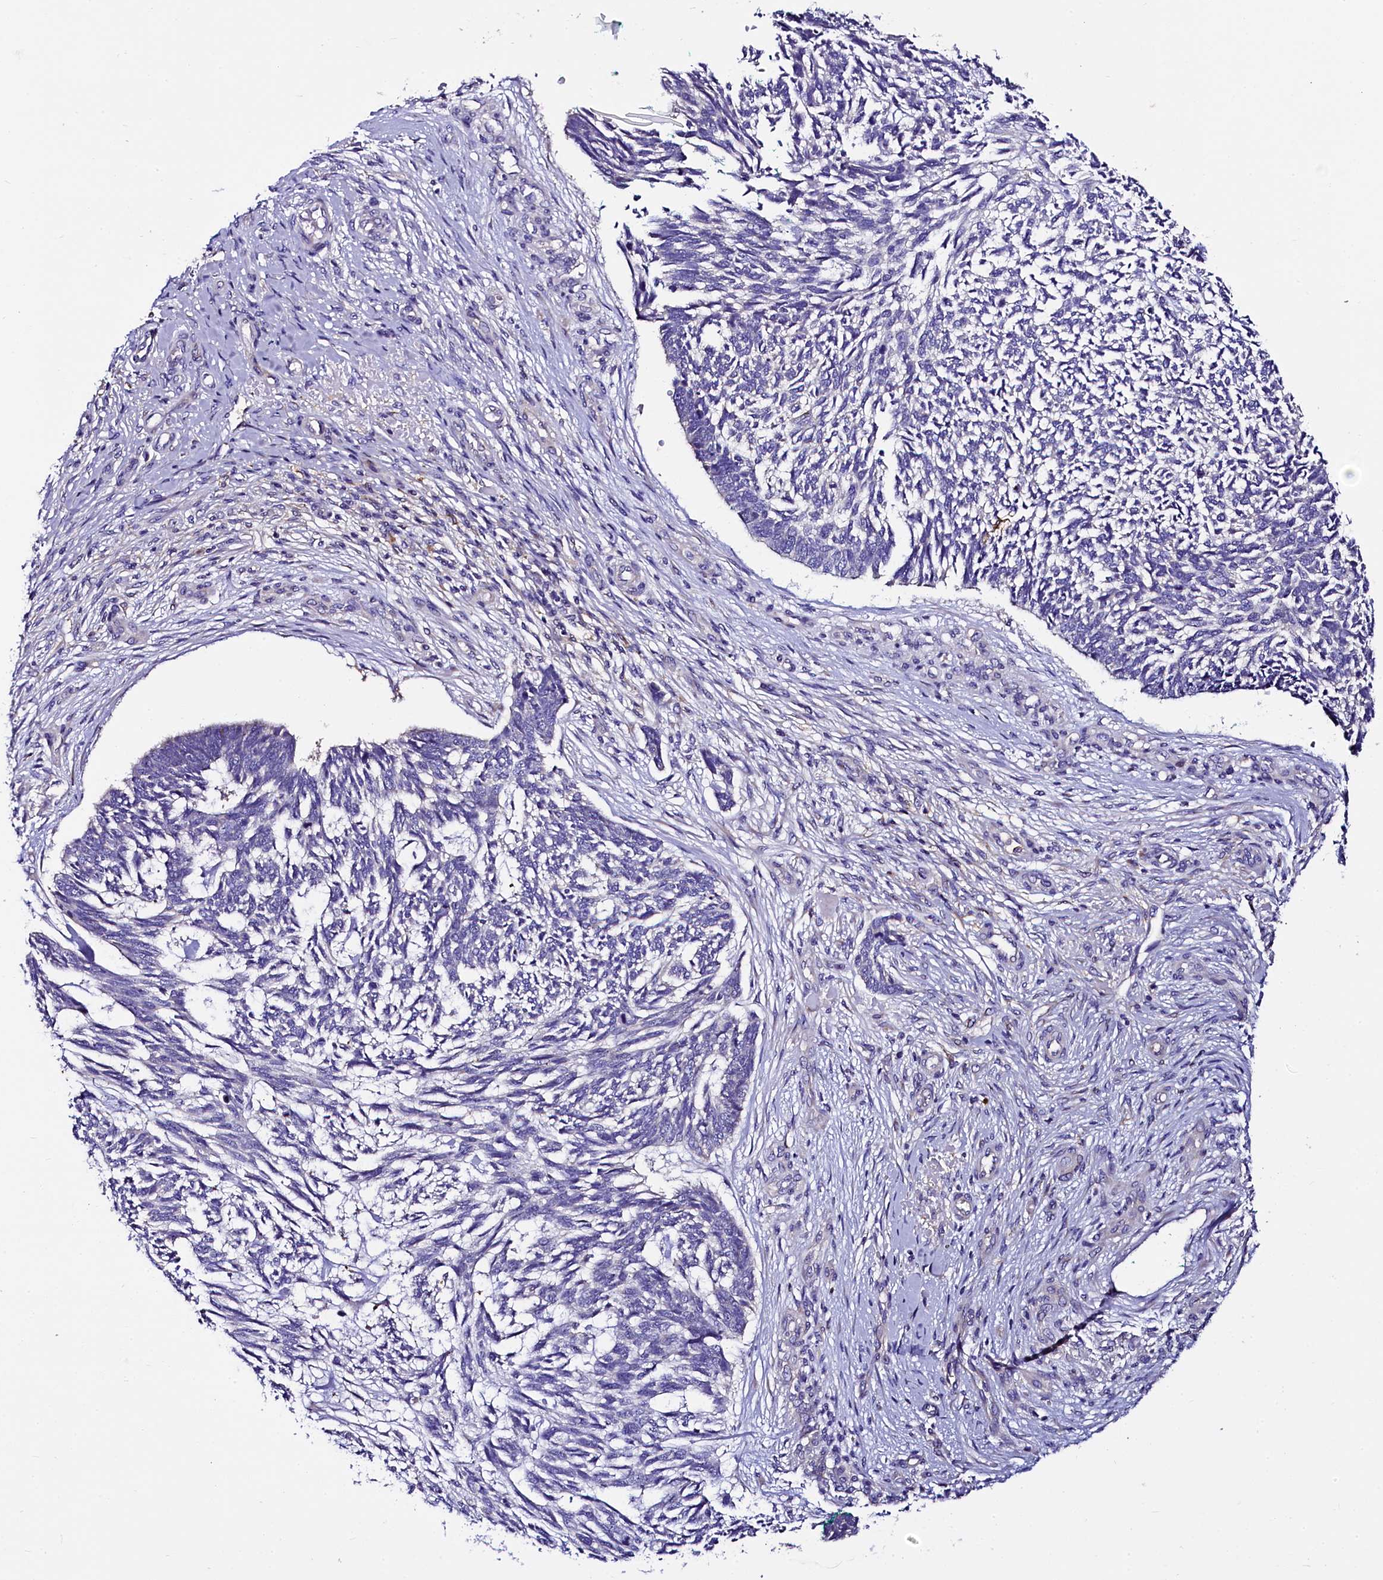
{"staining": {"intensity": "negative", "quantity": "none", "location": "none"}, "tissue": "skin cancer", "cell_type": "Tumor cells", "image_type": "cancer", "snomed": [{"axis": "morphology", "description": "Basal cell carcinoma"}, {"axis": "topography", "description": "Skin"}], "caption": "Skin cancer was stained to show a protein in brown. There is no significant positivity in tumor cells. (IHC, brightfield microscopy, high magnification).", "gene": "OTOL1", "patient": {"sex": "male", "age": 88}}